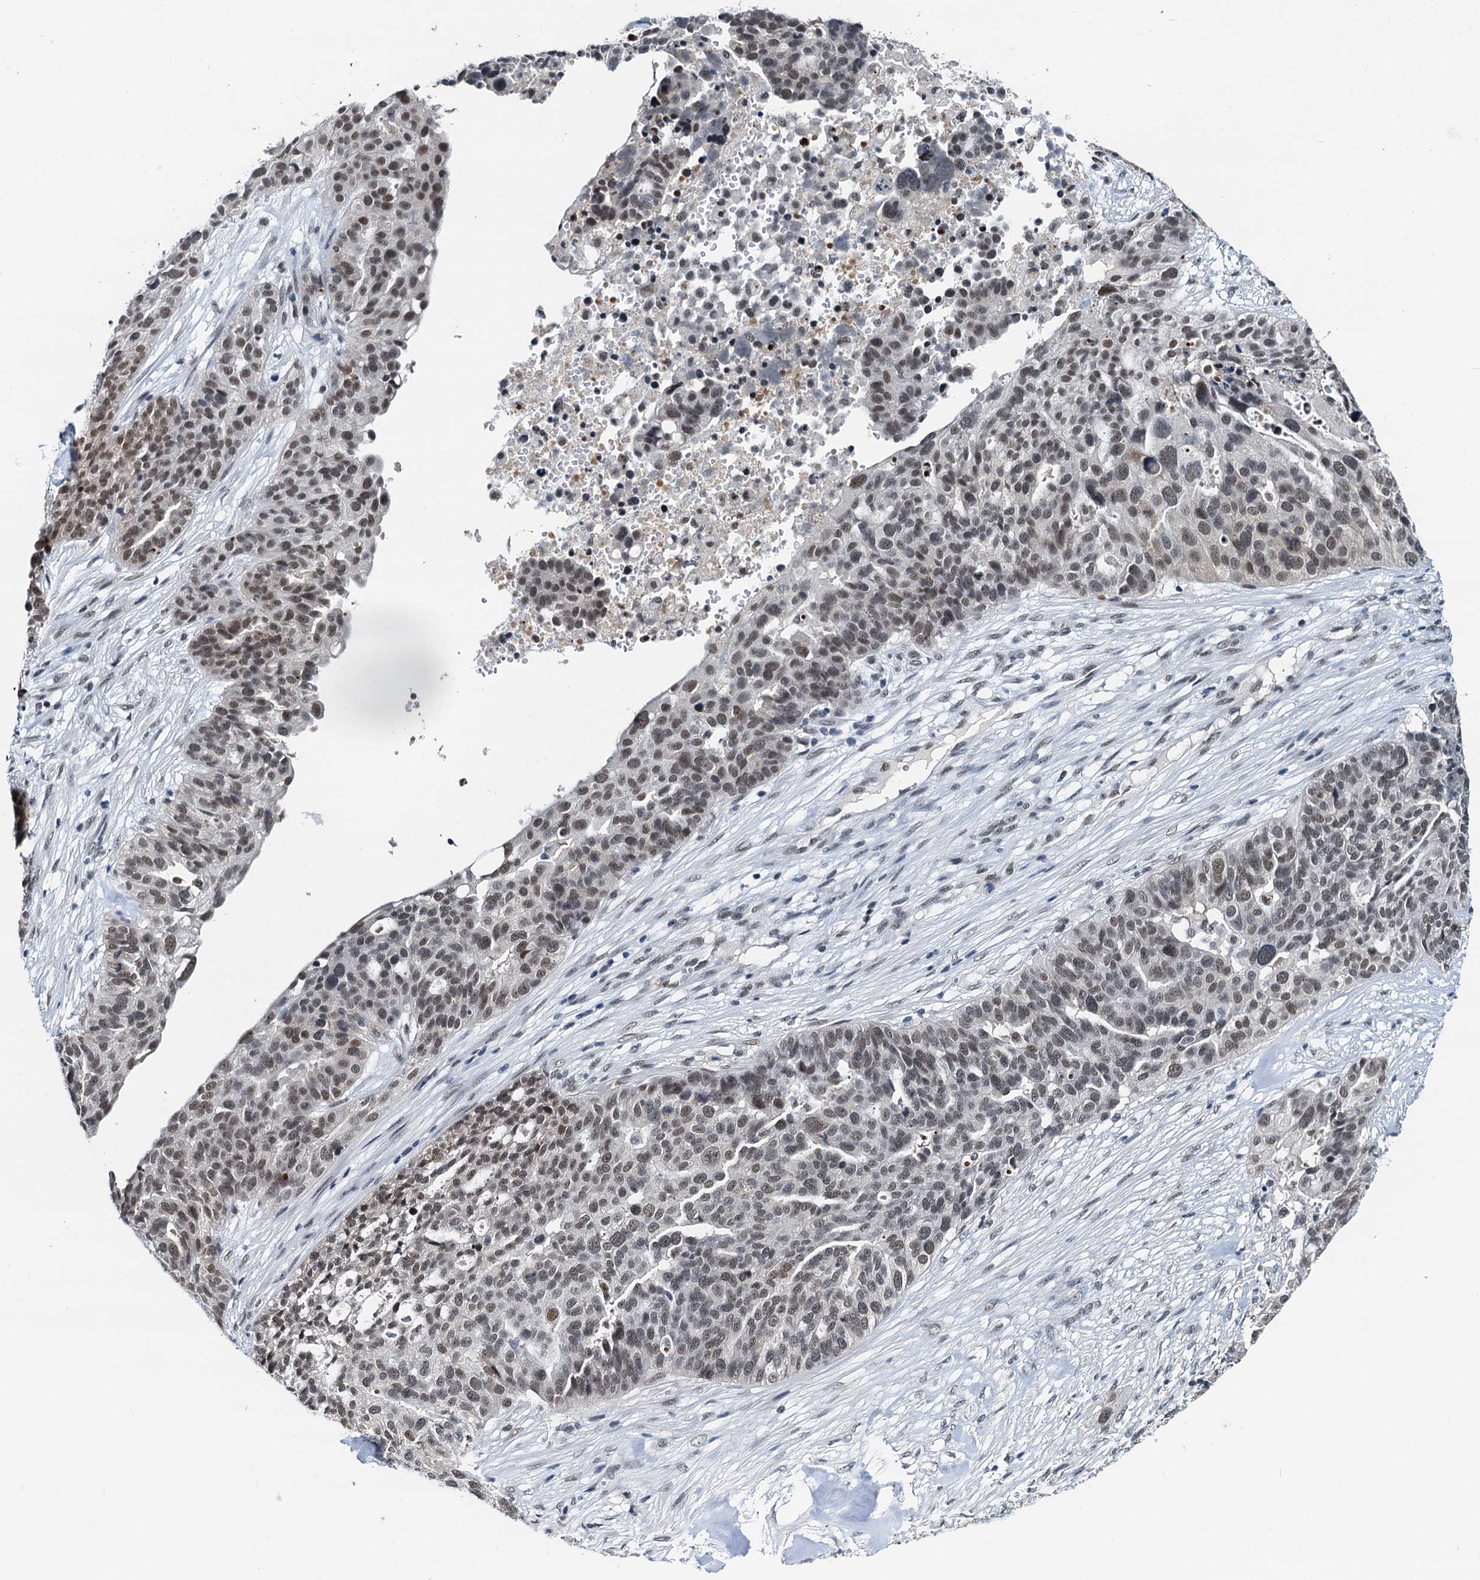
{"staining": {"intensity": "moderate", "quantity": ">75%", "location": "nuclear"}, "tissue": "ovarian cancer", "cell_type": "Tumor cells", "image_type": "cancer", "snomed": [{"axis": "morphology", "description": "Cystadenocarcinoma, serous, NOS"}, {"axis": "topography", "description": "Ovary"}], "caption": "Protein staining exhibits moderate nuclear positivity in about >75% of tumor cells in ovarian cancer.", "gene": "SNRPD1", "patient": {"sex": "female", "age": 59}}